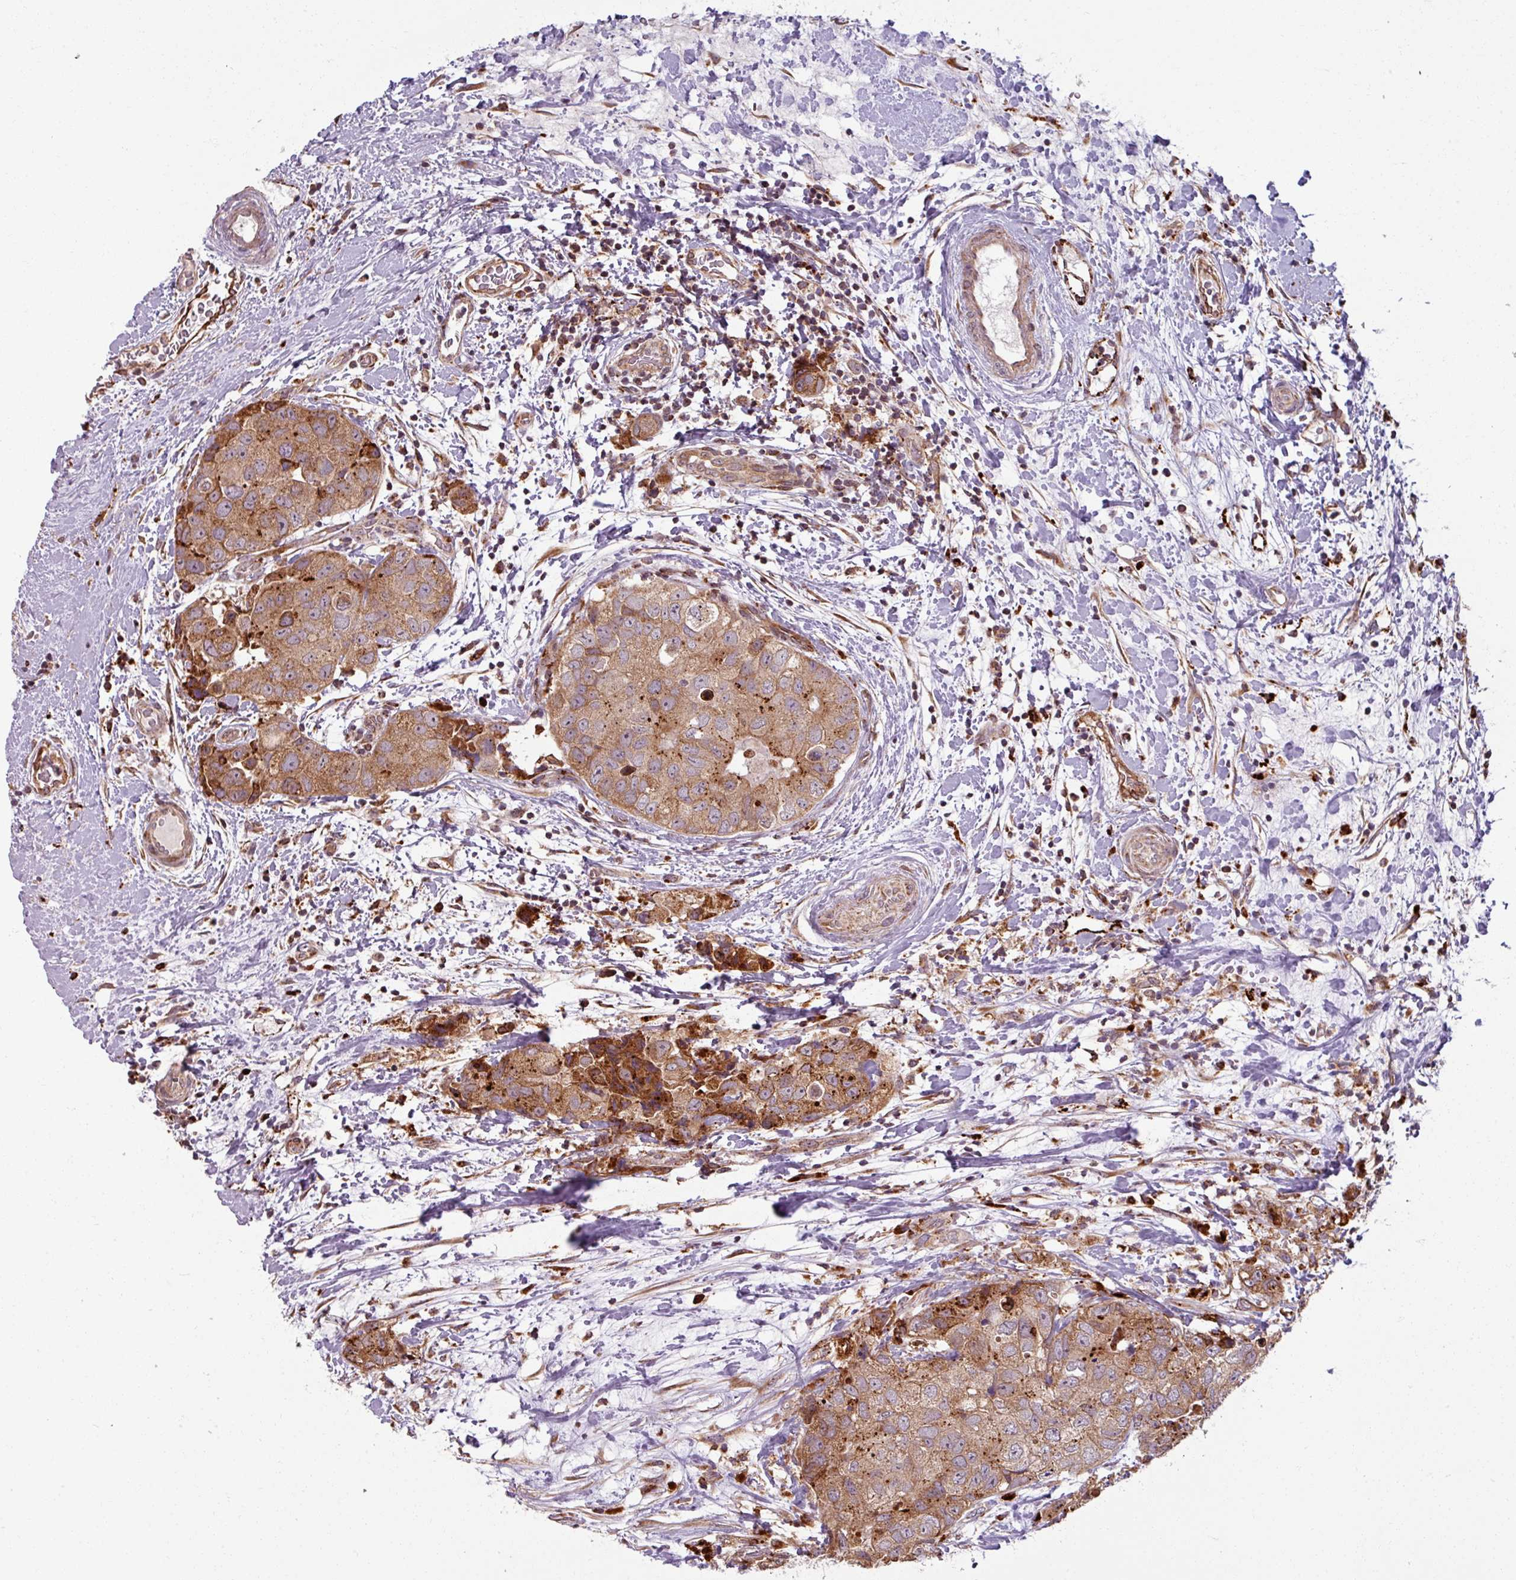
{"staining": {"intensity": "moderate", "quantity": ">75%", "location": "cytoplasmic/membranous"}, "tissue": "breast cancer", "cell_type": "Tumor cells", "image_type": "cancer", "snomed": [{"axis": "morphology", "description": "Duct carcinoma"}, {"axis": "topography", "description": "Breast"}], "caption": "An image of human intraductal carcinoma (breast) stained for a protein exhibits moderate cytoplasmic/membranous brown staining in tumor cells. The staining is performed using DAB brown chromogen to label protein expression. The nuclei are counter-stained blue using hematoxylin.", "gene": "MAGT1", "patient": {"sex": "female", "age": 62}}